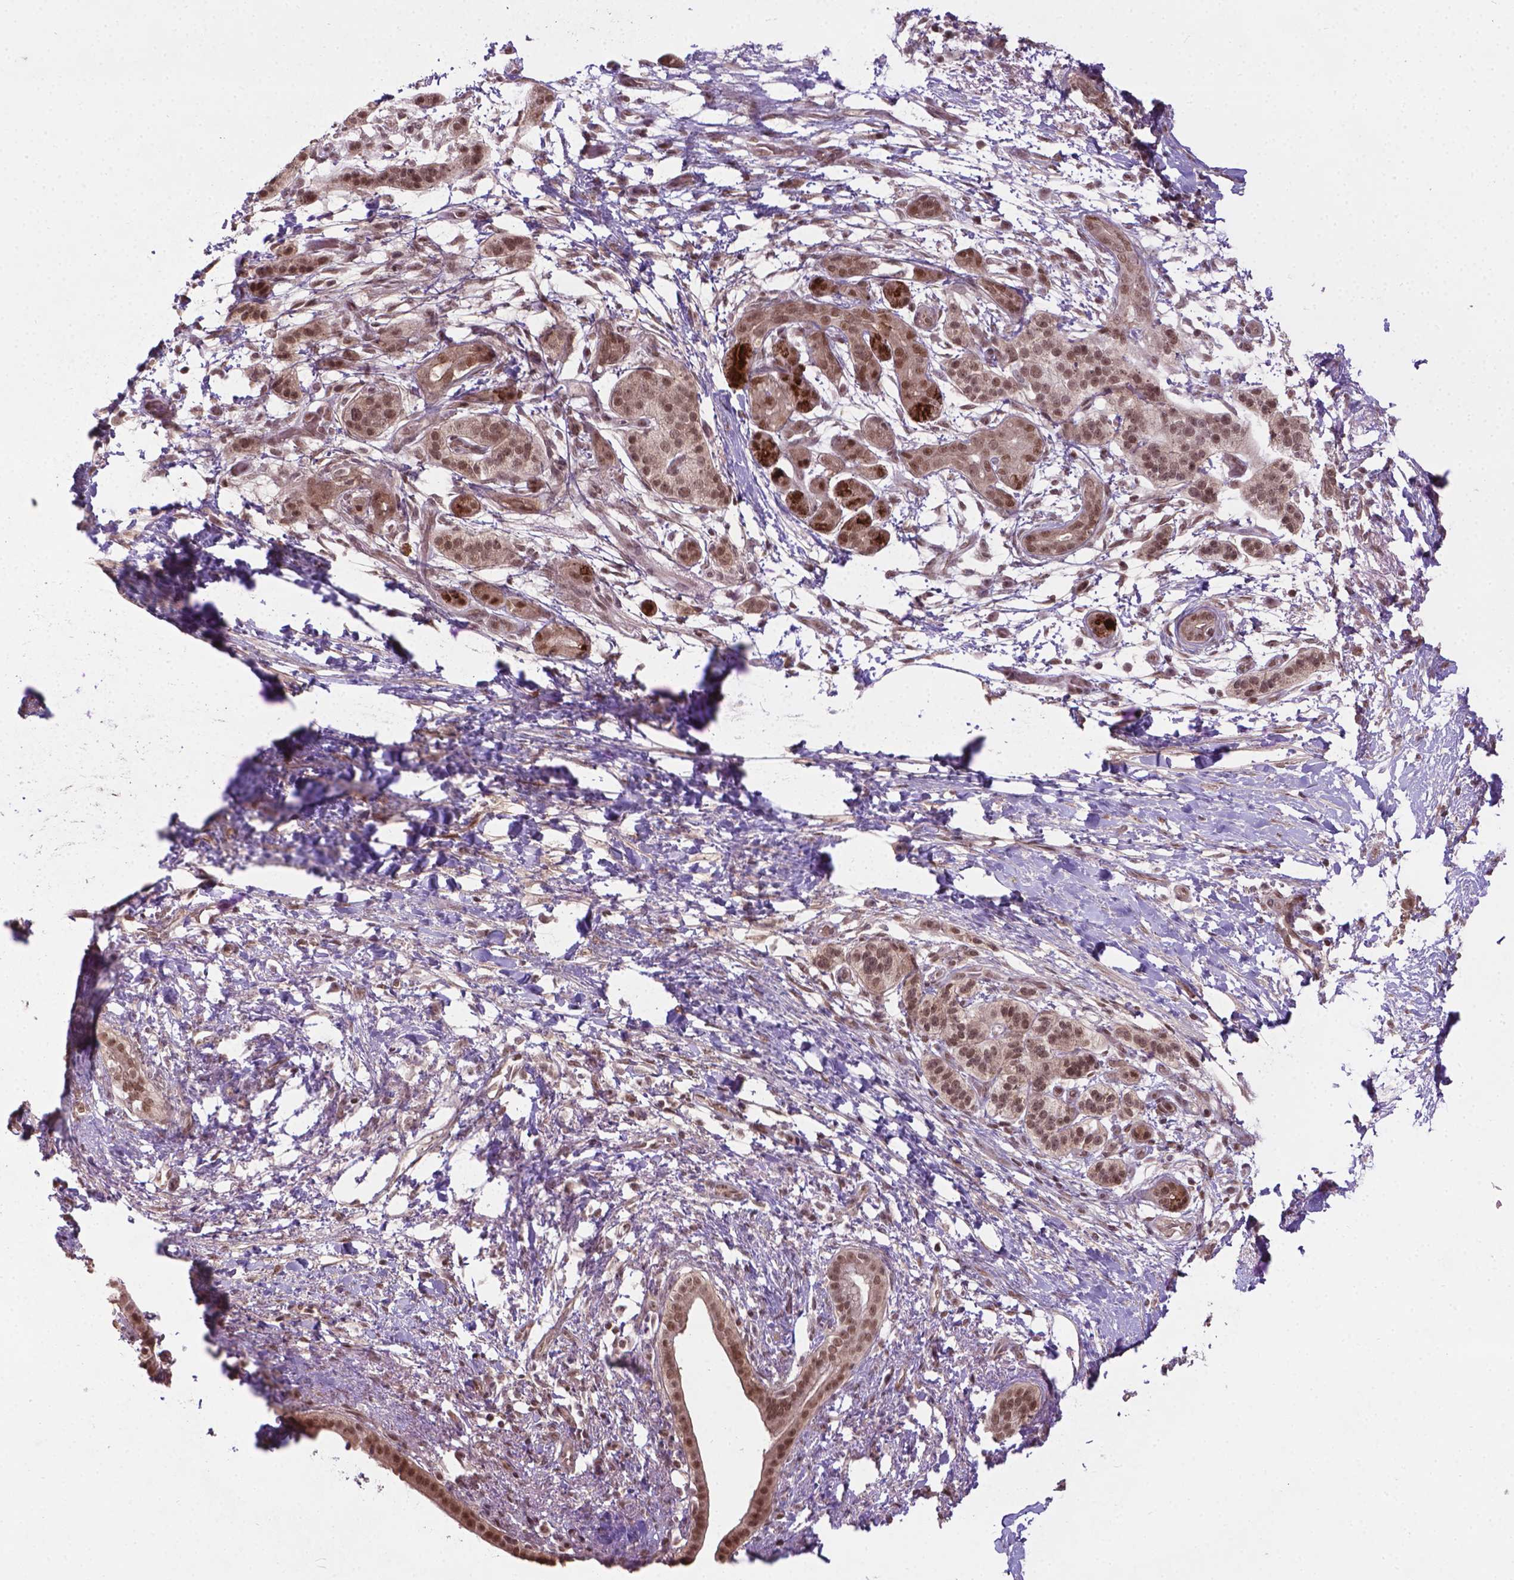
{"staining": {"intensity": "moderate", "quantity": ">75%", "location": "nuclear"}, "tissue": "pancreatic cancer", "cell_type": "Tumor cells", "image_type": "cancer", "snomed": [{"axis": "morphology", "description": "Adenocarcinoma, NOS"}, {"axis": "topography", "description": "Pancreas"}], "caption": "Immunohistochemical staining of pancreatic cancer (adenocarcinoma) demonstrates medium levels of moderate nuclear protein staining in about >75% of tumor cells.", "gene": "ANKRD54", "patient": {"sex": "female", "age": 72}}